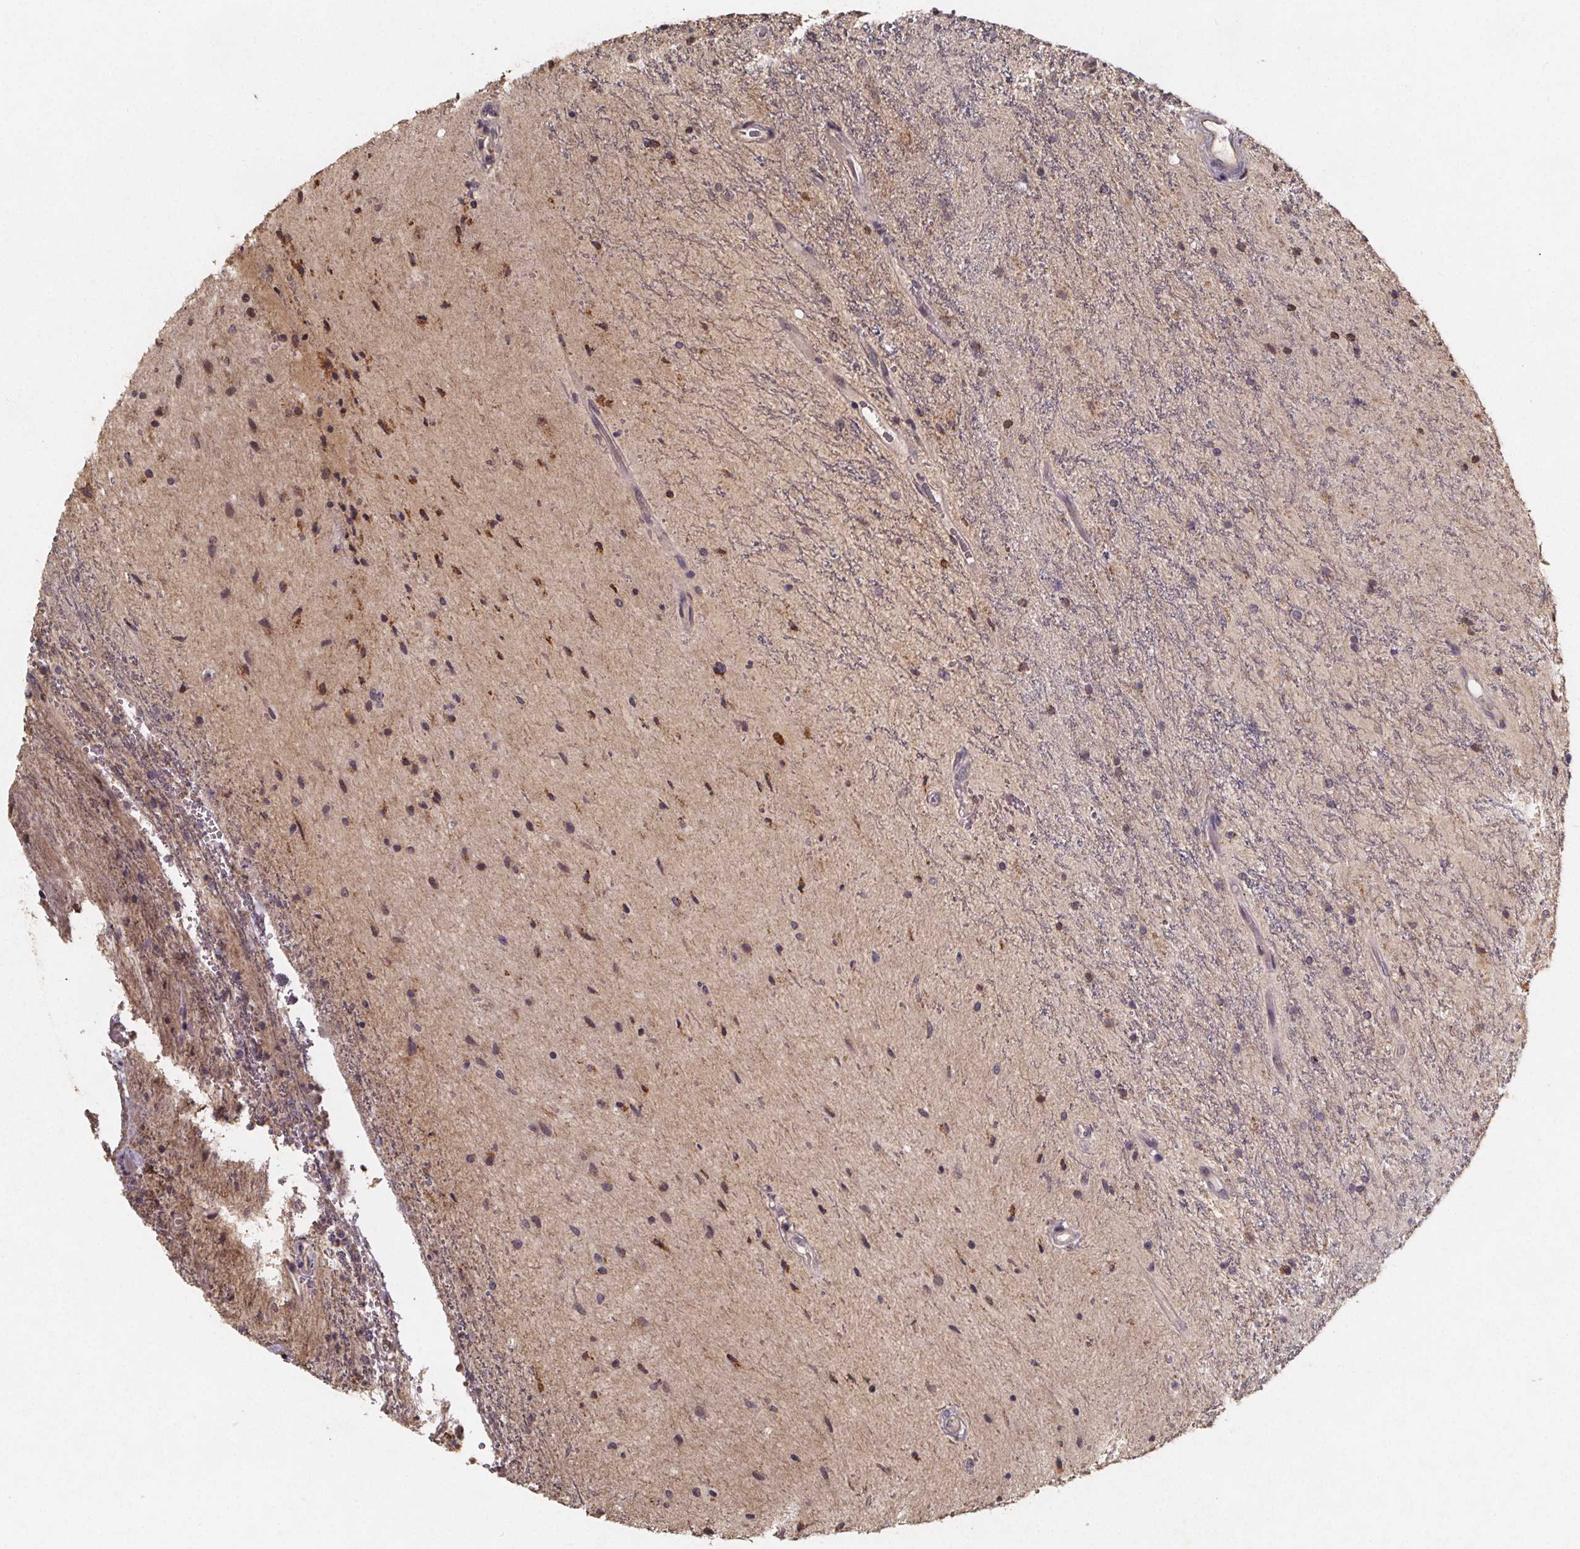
{"staining": {"intensity": "moderate", "quantity": "<25%", "location": "cytoplasmic/membranous"}, "tissue": "glioma", "cell_type": "Tumor cells", "image_type": "cancer", "snomed": [{"axis": "morphology", "description": "Glioma, malignant, Low grade"}, {"axis": "topography", "description": "Cerebellum"}], "caption": "Glioma stained with a brown dye shows moderate cytoplasmic/membranous positive expression in about <25% of tumor cells.", "gene": "ZNF879", "patient": {"sex": "female", "age": 14}}